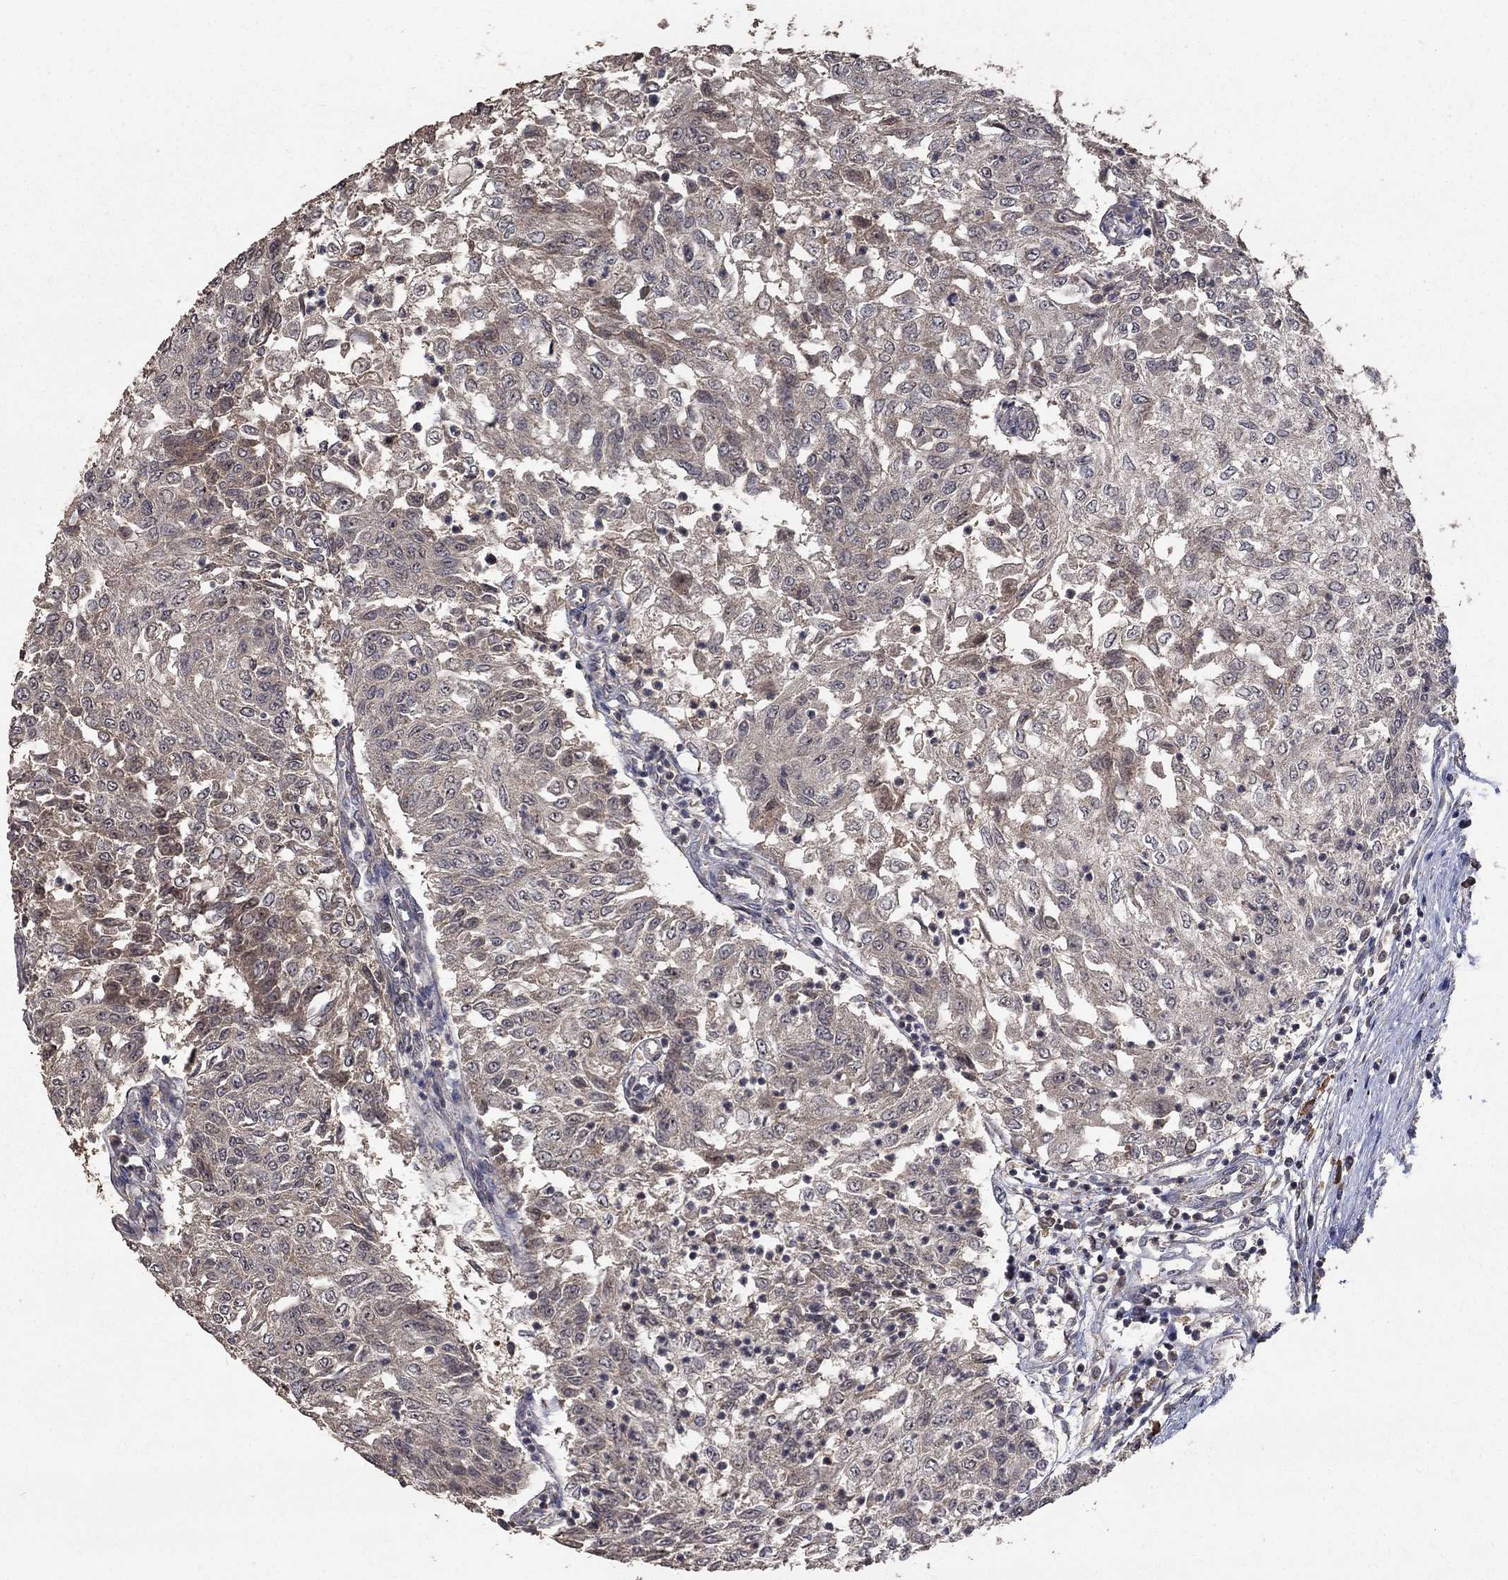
{"staining": {"intensity": "weak", "quantity": "25%-75%", "location": "cytoplasmic/membranous"}, "tissue": "urothelial cancer", "cell_type": "Tumor cells", "image_type": "cancer", "snomed": [{"axis": "morphology", "description": "Urothelial carcinoma, Low grade"}, {"axis": "topography", "description": "Urinary bladder"}], "caption": "Immunohistochemistry (IHC) image of neoplastic tissue: urothelial cancer stained using IHC shows low levels of weak protein expression localized specifically in the cytoplasmic/membranous of tumor cells, appearing as a cytoplasmic/membranous brown color.", "gene": "C17orf75", "patient": {"sex": "male", "age": 78}}